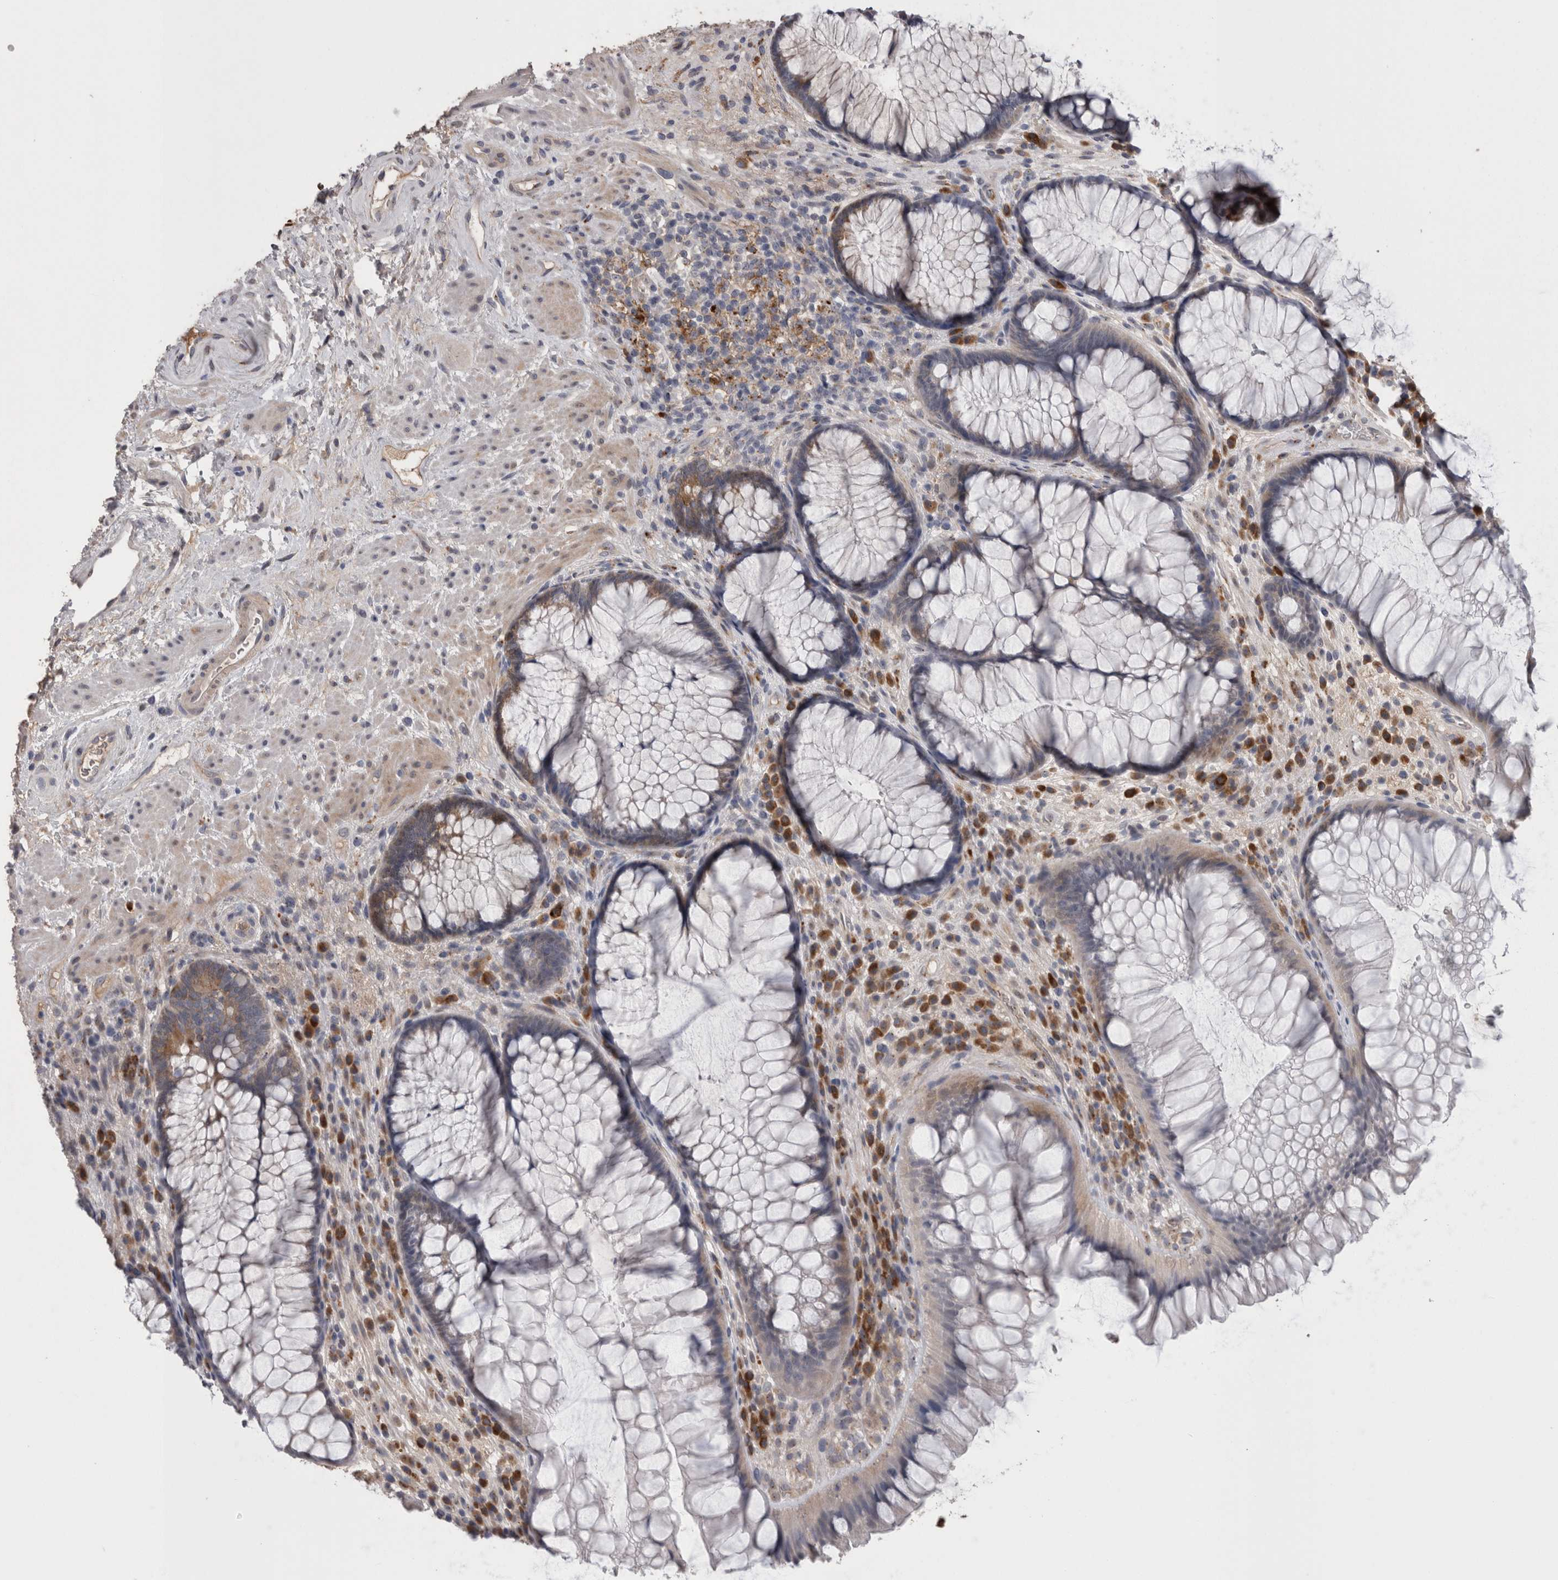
{"staining": {"intensity": "negative", "quantity": "none", "location": "none"}, "tissue": "rectum", "cell_type": "Glandular cells", "image_type": "normal", "snomed": [{"axis": "morphology", "description": "Normal tissue, NOS"}, {"axis": "topography", "description": "Rectum"}], "caption": "This is an IHC histopathology image of benign human rectum. There is no expression in glandular cells.", "gene": "STC1", "patient": {"sex": "male", "age": 51}}